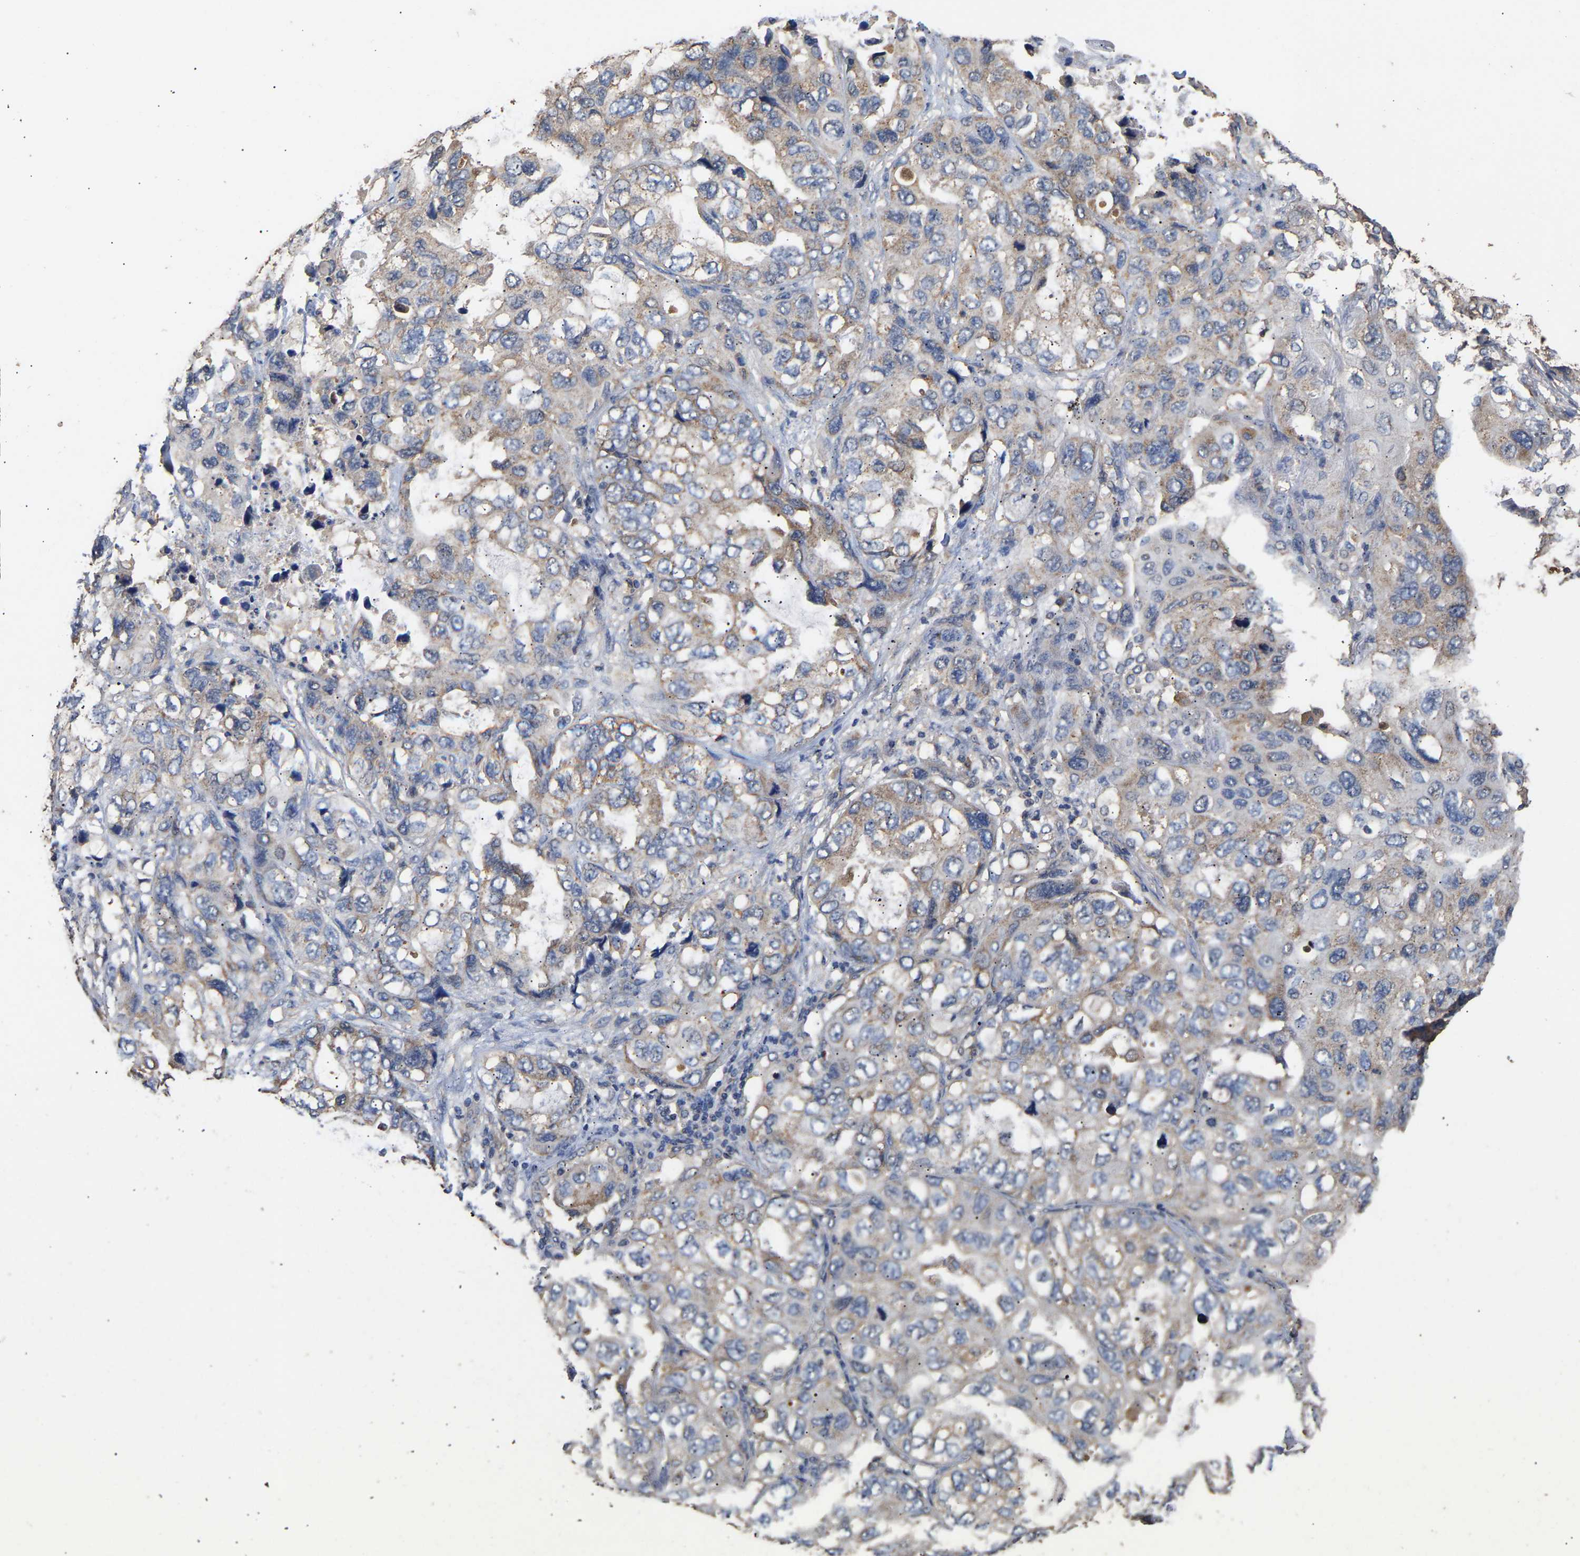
{"staining": {"intensity": "weak", "quantity": "25%-75%", "location": "cytoplasmic/membranous"}, "tissue": "lung cancer", "cell_type": "Tumor cells", "image_type": "cancer", "snomed": [{"axis": "morphology", "description": "Squamous cell carcinoma, NOS"}, {"axis": "topography", "description": "Lung"}], "caption": "Immunohistochemistry of human squamous cell carcinoma (lung) exhibits low levels of weak cytoplasmic/membranous positivity in about 25%-75% of tumor cells.", "gene": "ZNF26", "patient": {"sex": "female", "age": 73}}